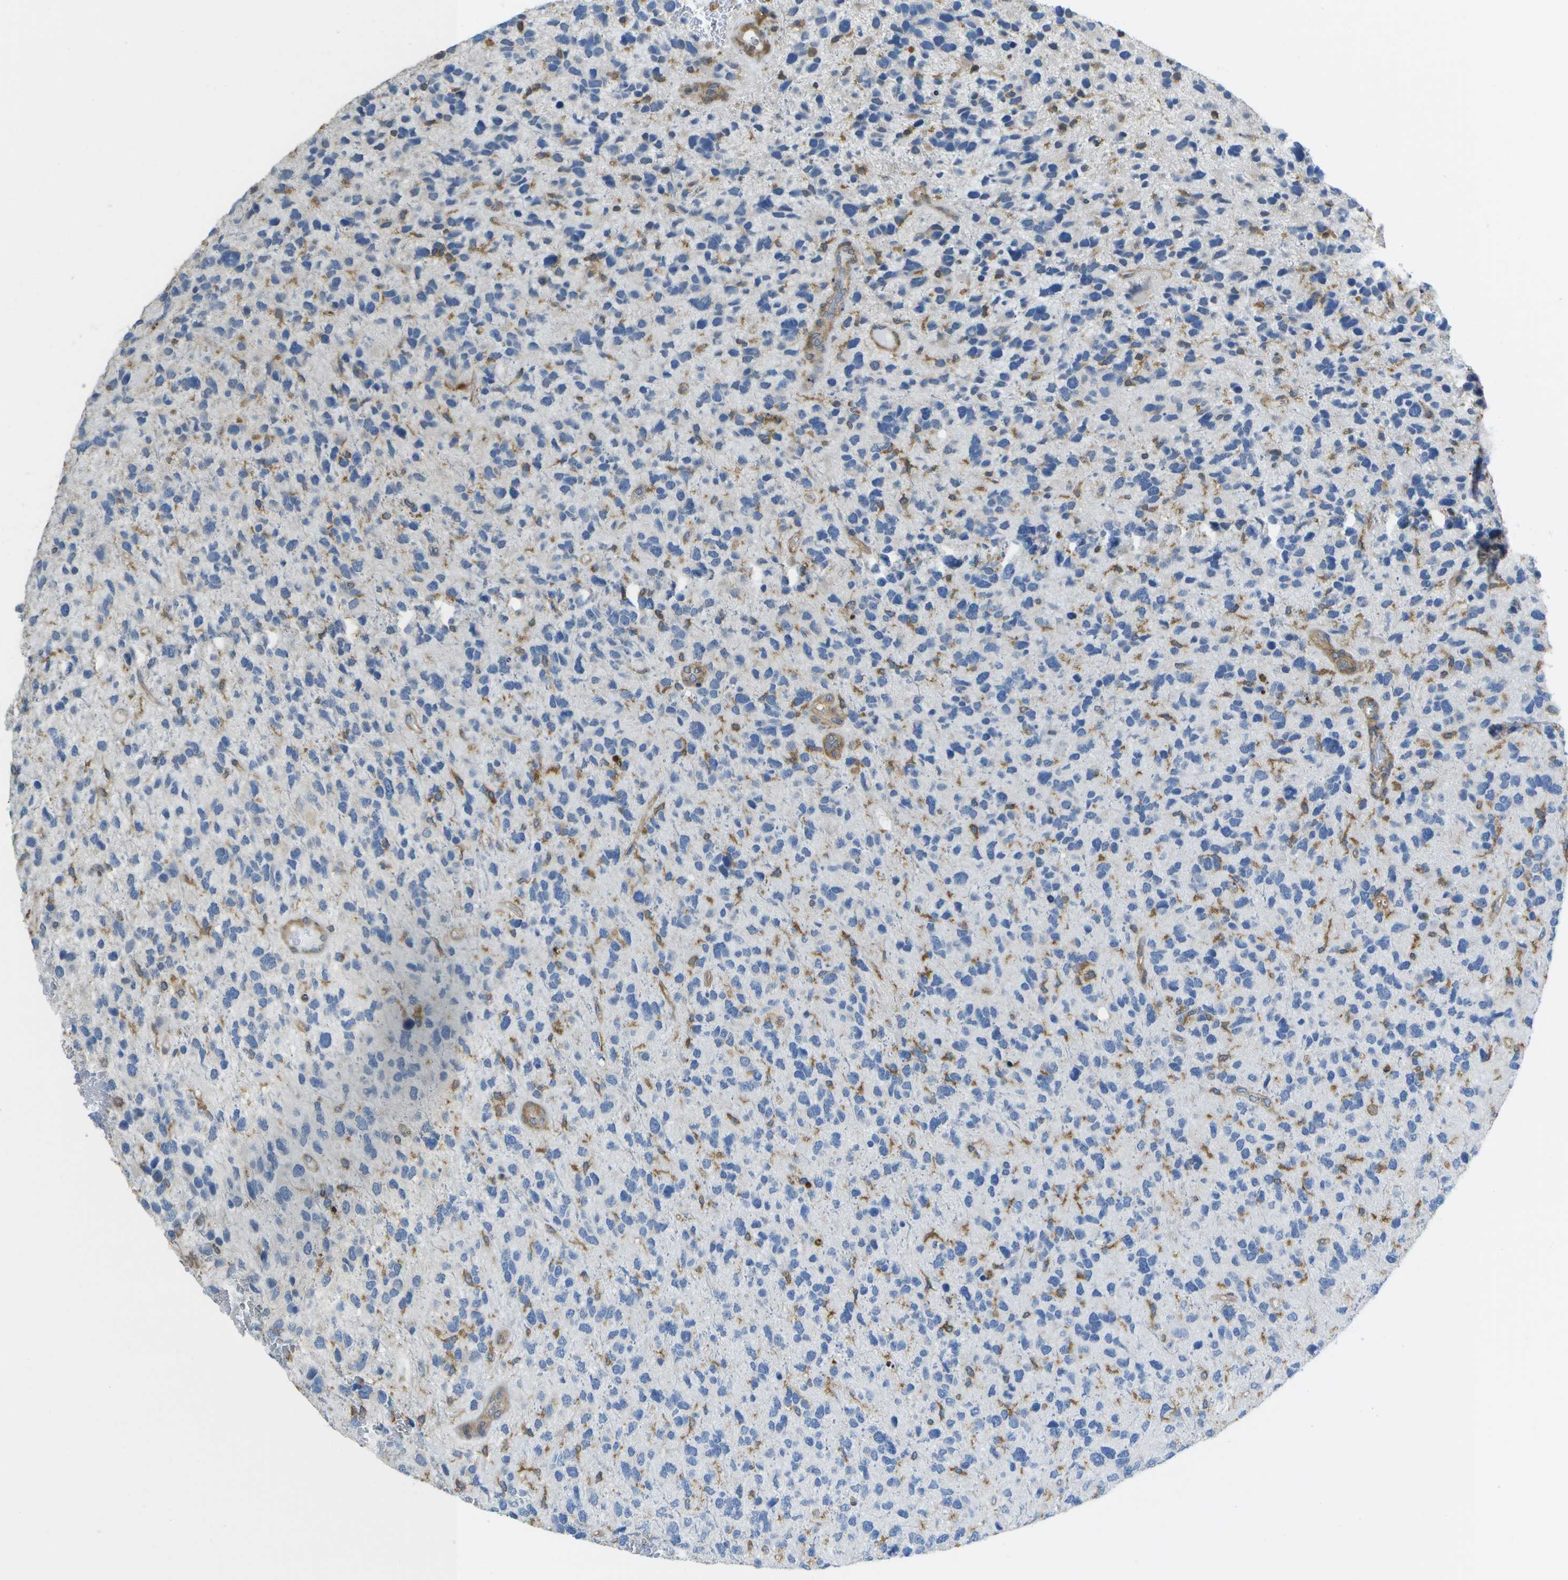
{"staining": {"intensity": "negative", "quantity": "none", "location": "none"}, "tissue": "glioma", "cell_type": "Tumor cells", "image_type": "cancer", "snomed": [{"axis": "morphology", "description": "Glioma, malignant, High grade"}, {"axis": "topography", "description": "Brain"}], "caption": "The photomicrograph displays no significant staining in tumor cells of malignant high-grade glioma.", "gene": "RCSD1", "patient": {"sex": "female", "age": 58}}